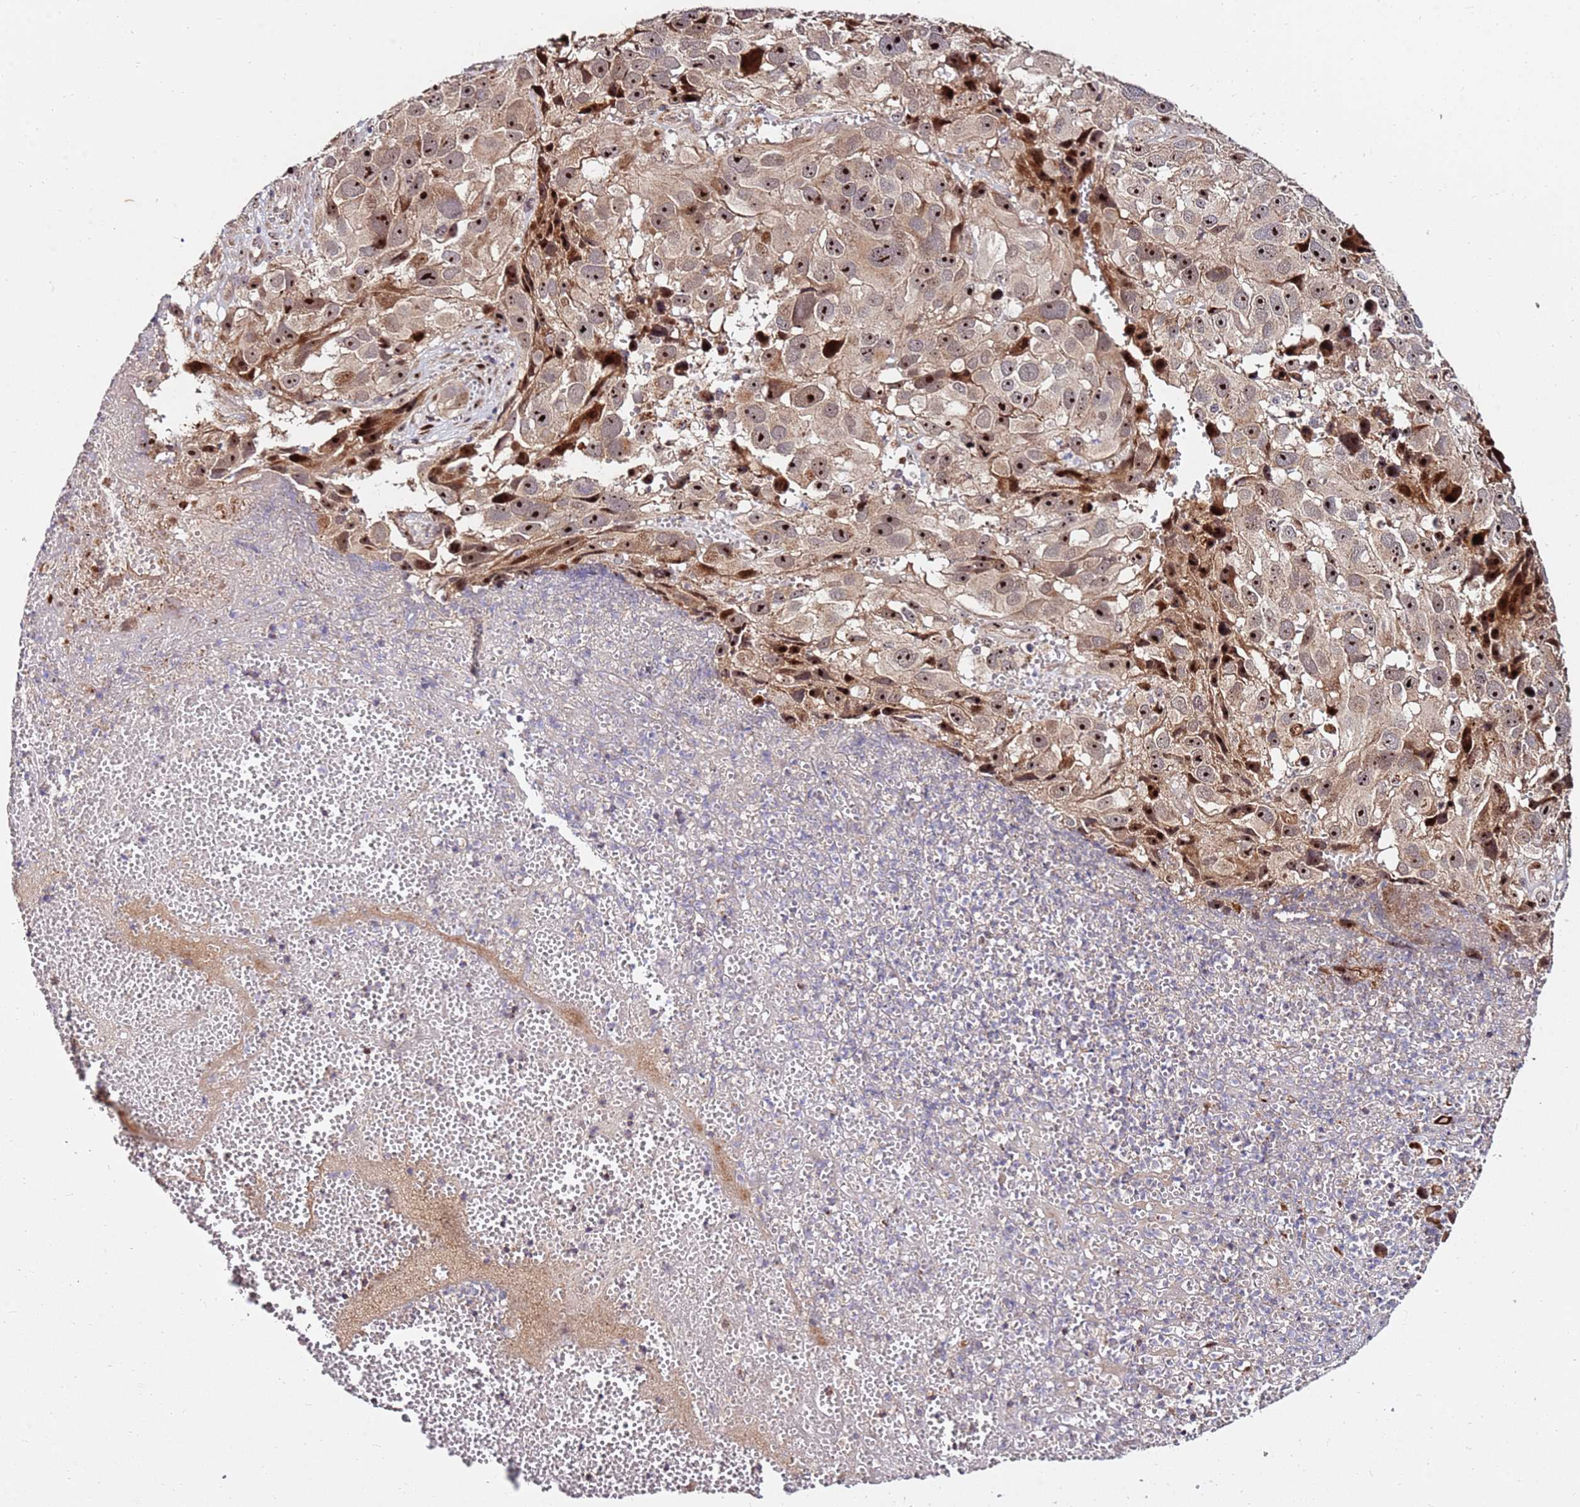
{"staining": {"intensity": "strong", "quantity": ">75%", "location": "nuclear"}, "tissue": "melanoma", "cell_type": "Tumor cells", "image_type": "cancer", "snomed": [{"axis": "morphology", "description": "Malignant melanoma, NOS"}, {"axis": "topography", "description": "Skin"}], "caption": "There is high levels of strong nuclear expression in tumor cells of melanoma, as demonstrated by immunohistochemical staining (brown color).", "gene": "KIF25", "patient": {"sex": "male", "age": 84}}